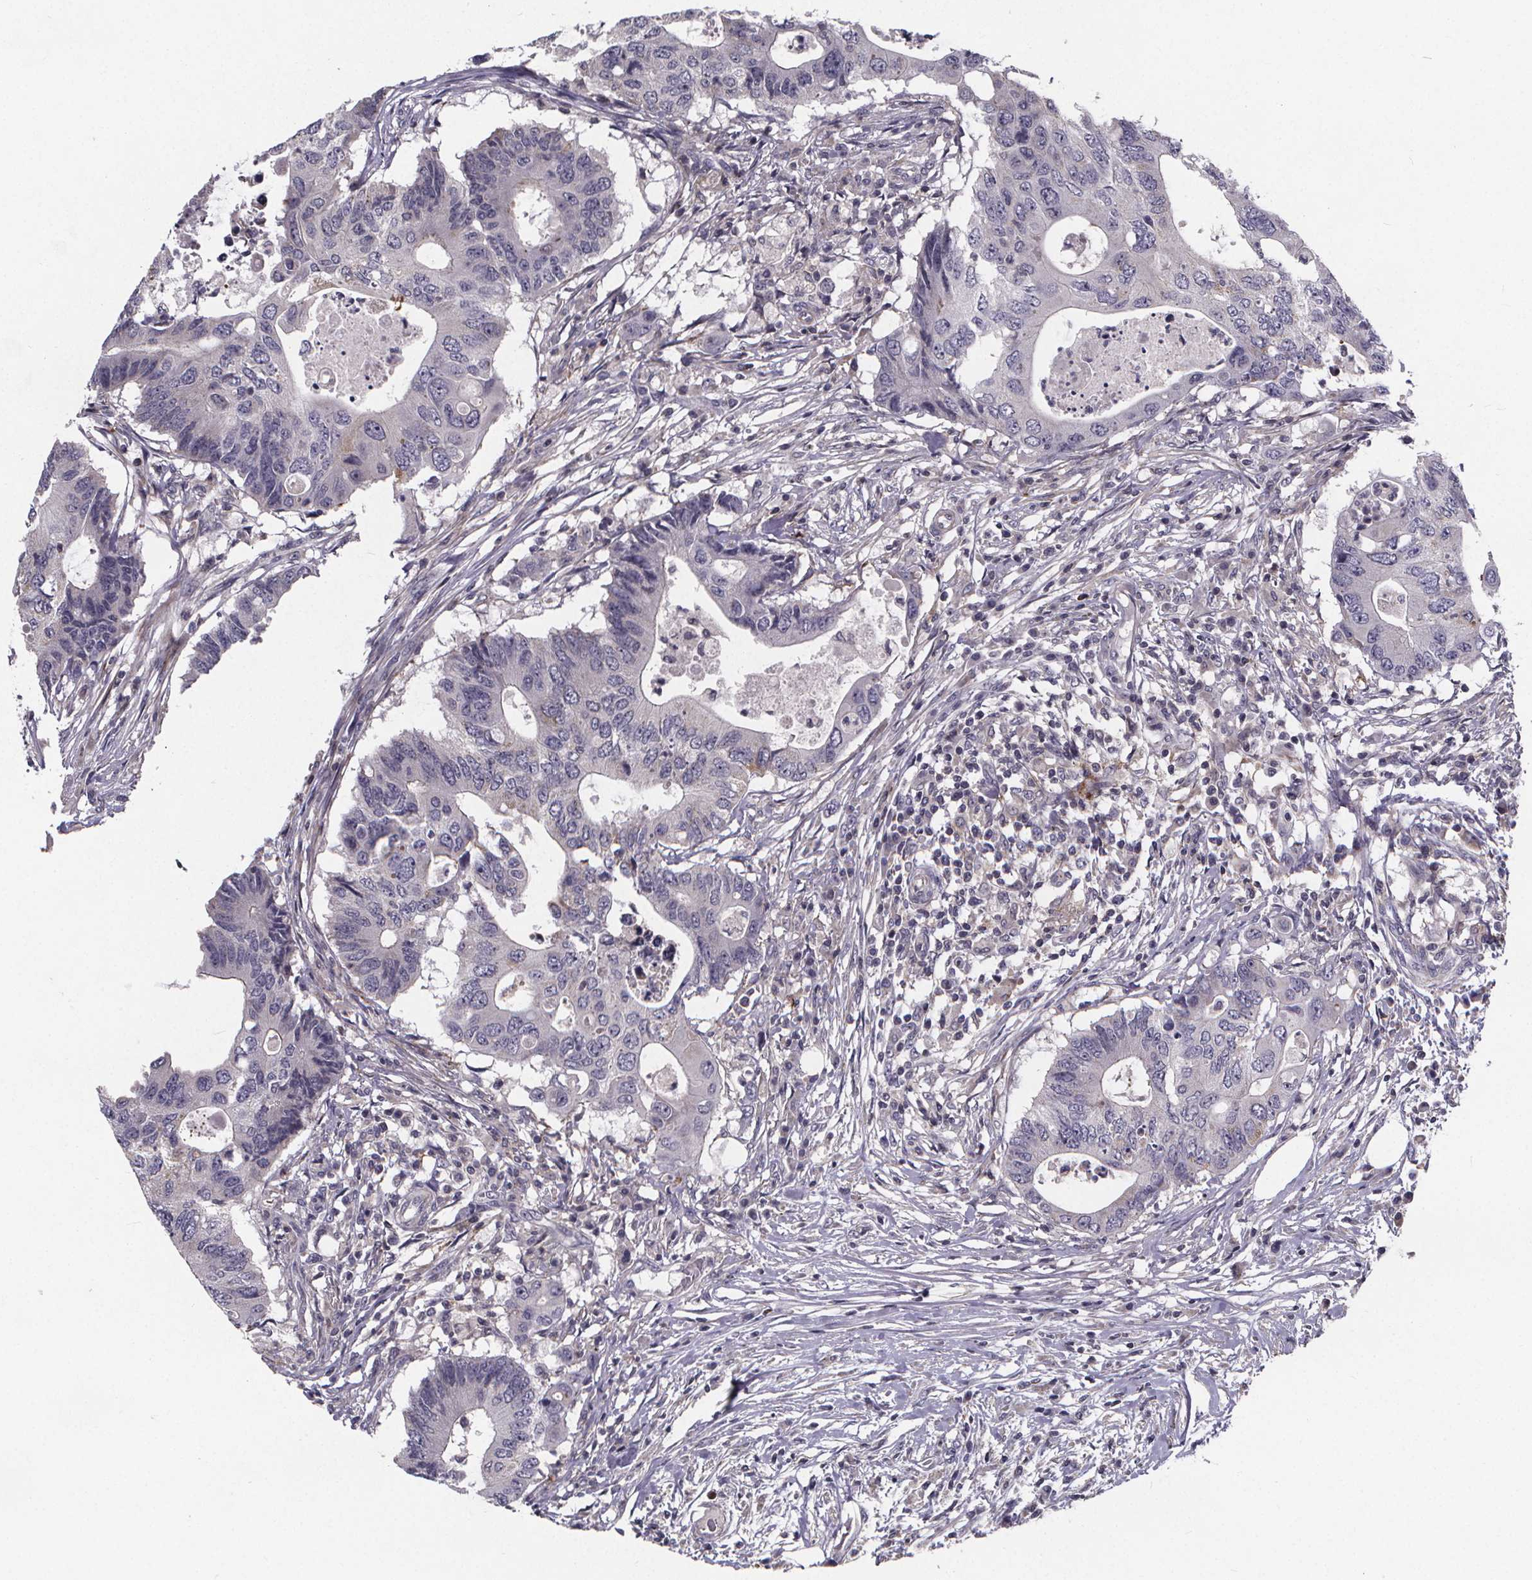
{"staining": {"intensity": "negative", "quantity": "none", "location": "none"}, "tissue": "colorectal cancer", "cell_type": "Tumor cells", "image_type": "cancer", "snomed": [{"axis": "morphology", "description": "Adenocarcinoma, NOS"}, {"axis": "topography", "description": "Colon"}], "caption": "Adenocarcinoma (colorectal) stained for a protein using IHC reveals no expression tumor cells.", "gene": "FBXW2", "patient": {"sex": "male", "age": 71}}